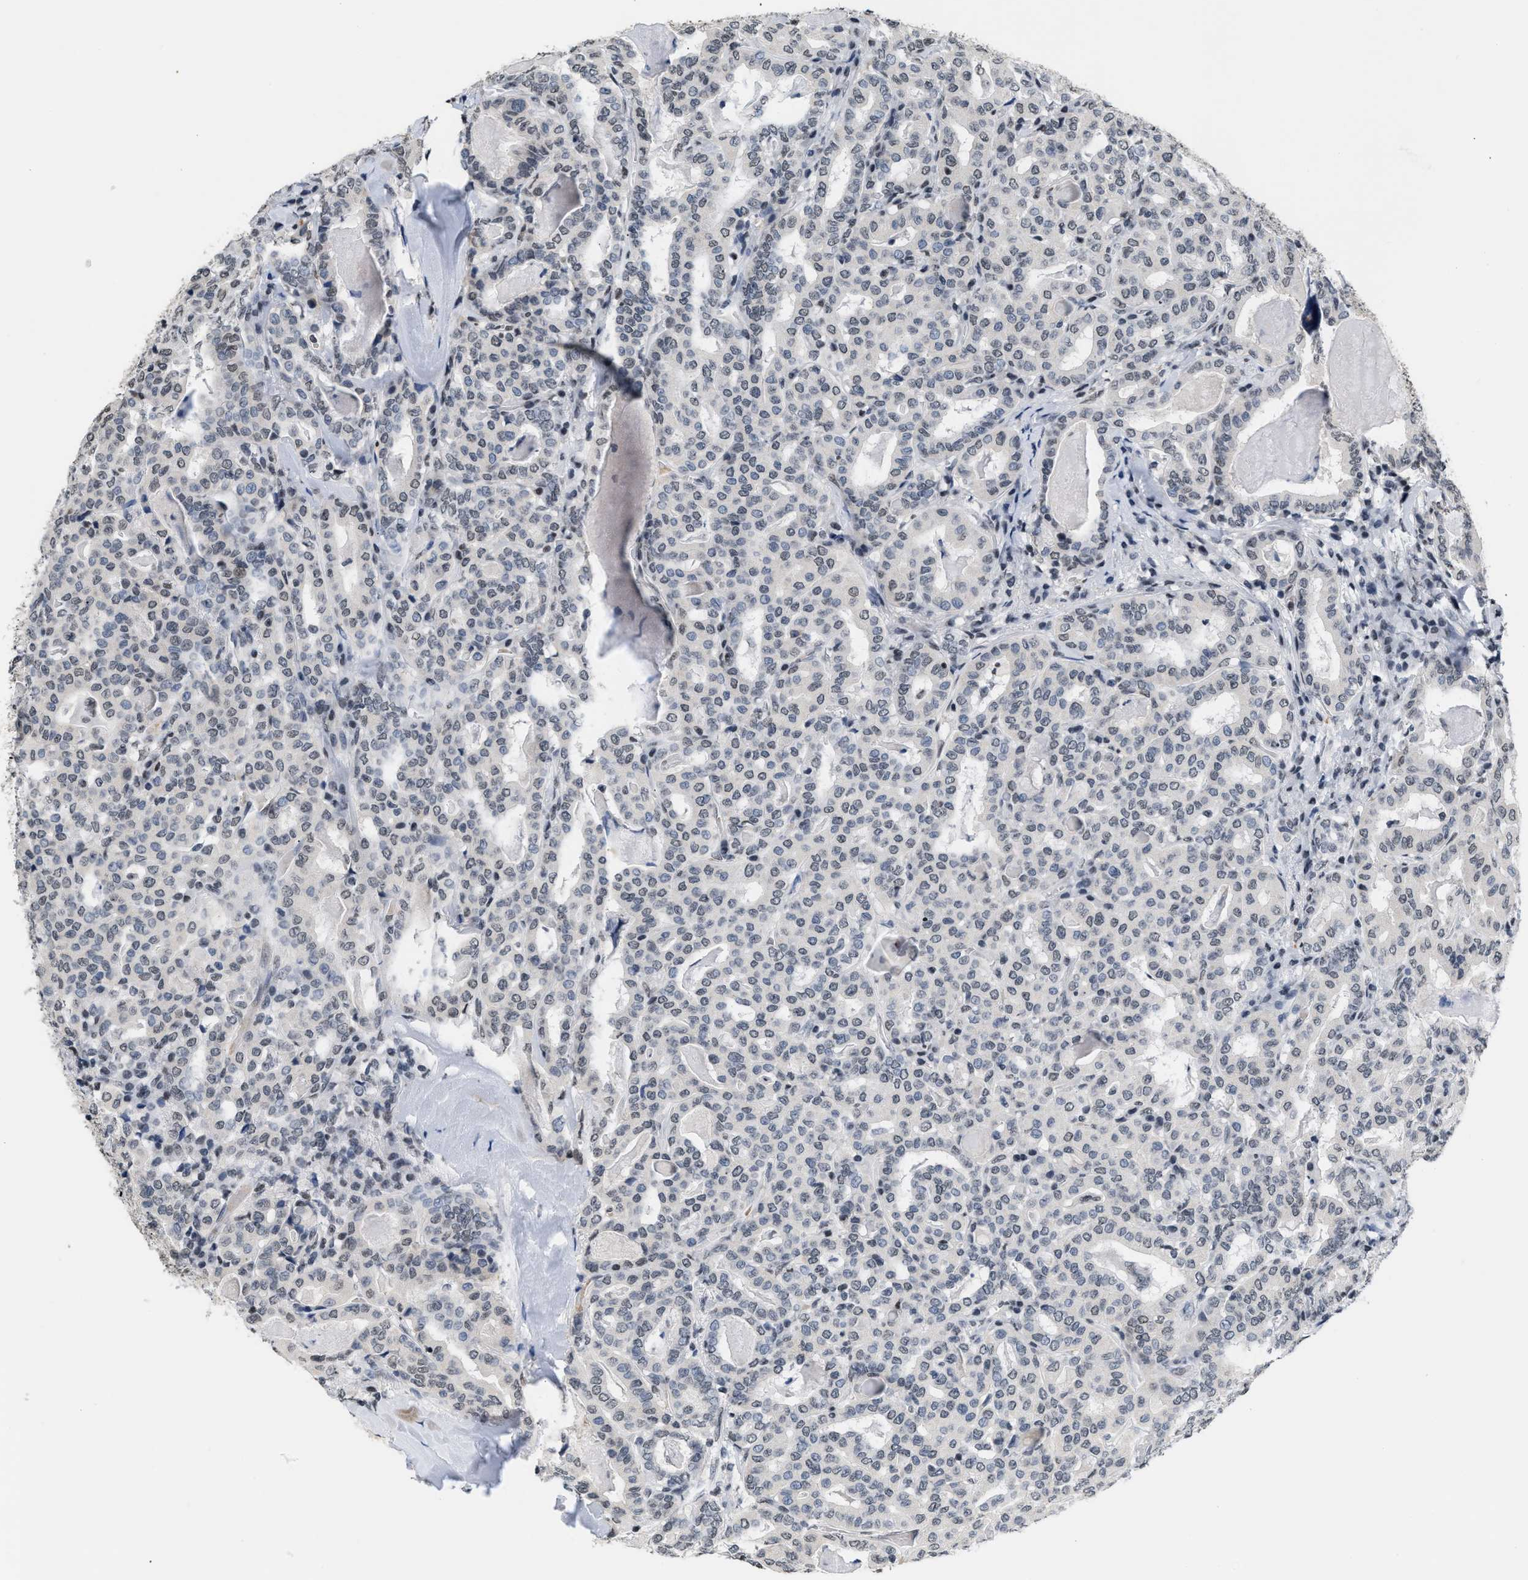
{"staining": {"intensity": "weak", "quantity": "<25%", "location": "nuclear"}, "tissue": "thyroid cancer", "cell_type": "Tumor cells", "image_type": "cancer", "snomed": [{"axis": "morphology", "description": "Papillary adenocarcinoma, NOS"}, {"axis": "topography", "description": "Thyroid gland"}], "caption": "Tumor cells show no significant protein expression in thyroid cancer.", "gene": "RAF1", "patient": {"sex": "female", "age": 42}}